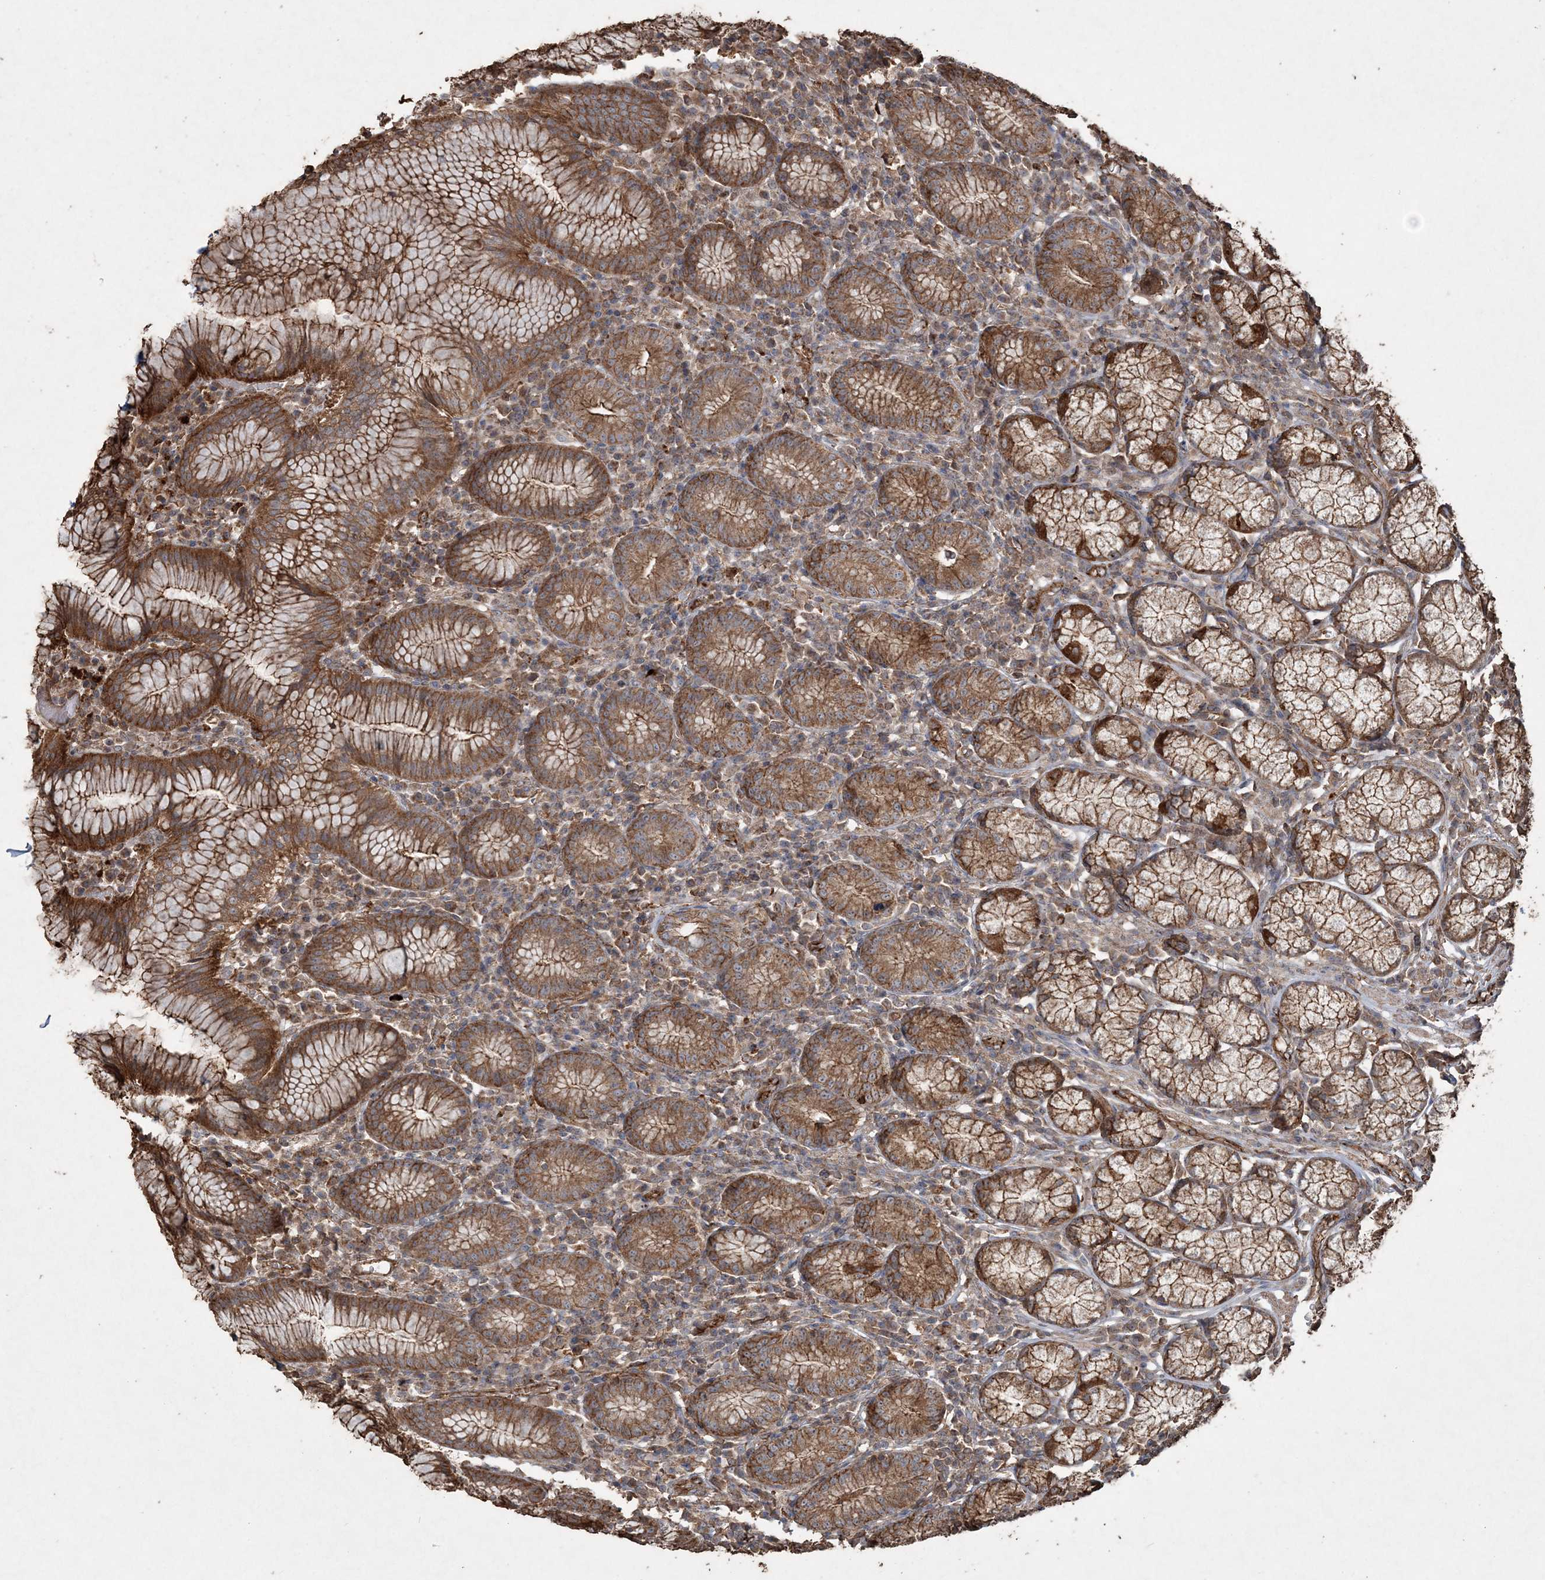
{"staining": {"intensity": "strong", "quantity": ">75%", "location": "cytoplasmic/membranous"}, "tissue": "stomach", "cell_type": "Glandular cells", "image_type": "normal", "snomed": [{"axis": "morphology", "description": "Normal tissue, NOS"}, {"axis": "topography", "description": "Stomach"}], "caption": "Protein expression analysis of normal stomach shows strong cytoplasmic/membranous staining in about >75% of glandular cells. The staining is performed using DAB (3,3'-diaminobenzidine) brown chromogen to label protein expression. The nuclei are counter-stained blue using hematoxylin.", "gene": "TTC7A", "patient": {"sex": "male", "age": 55}}